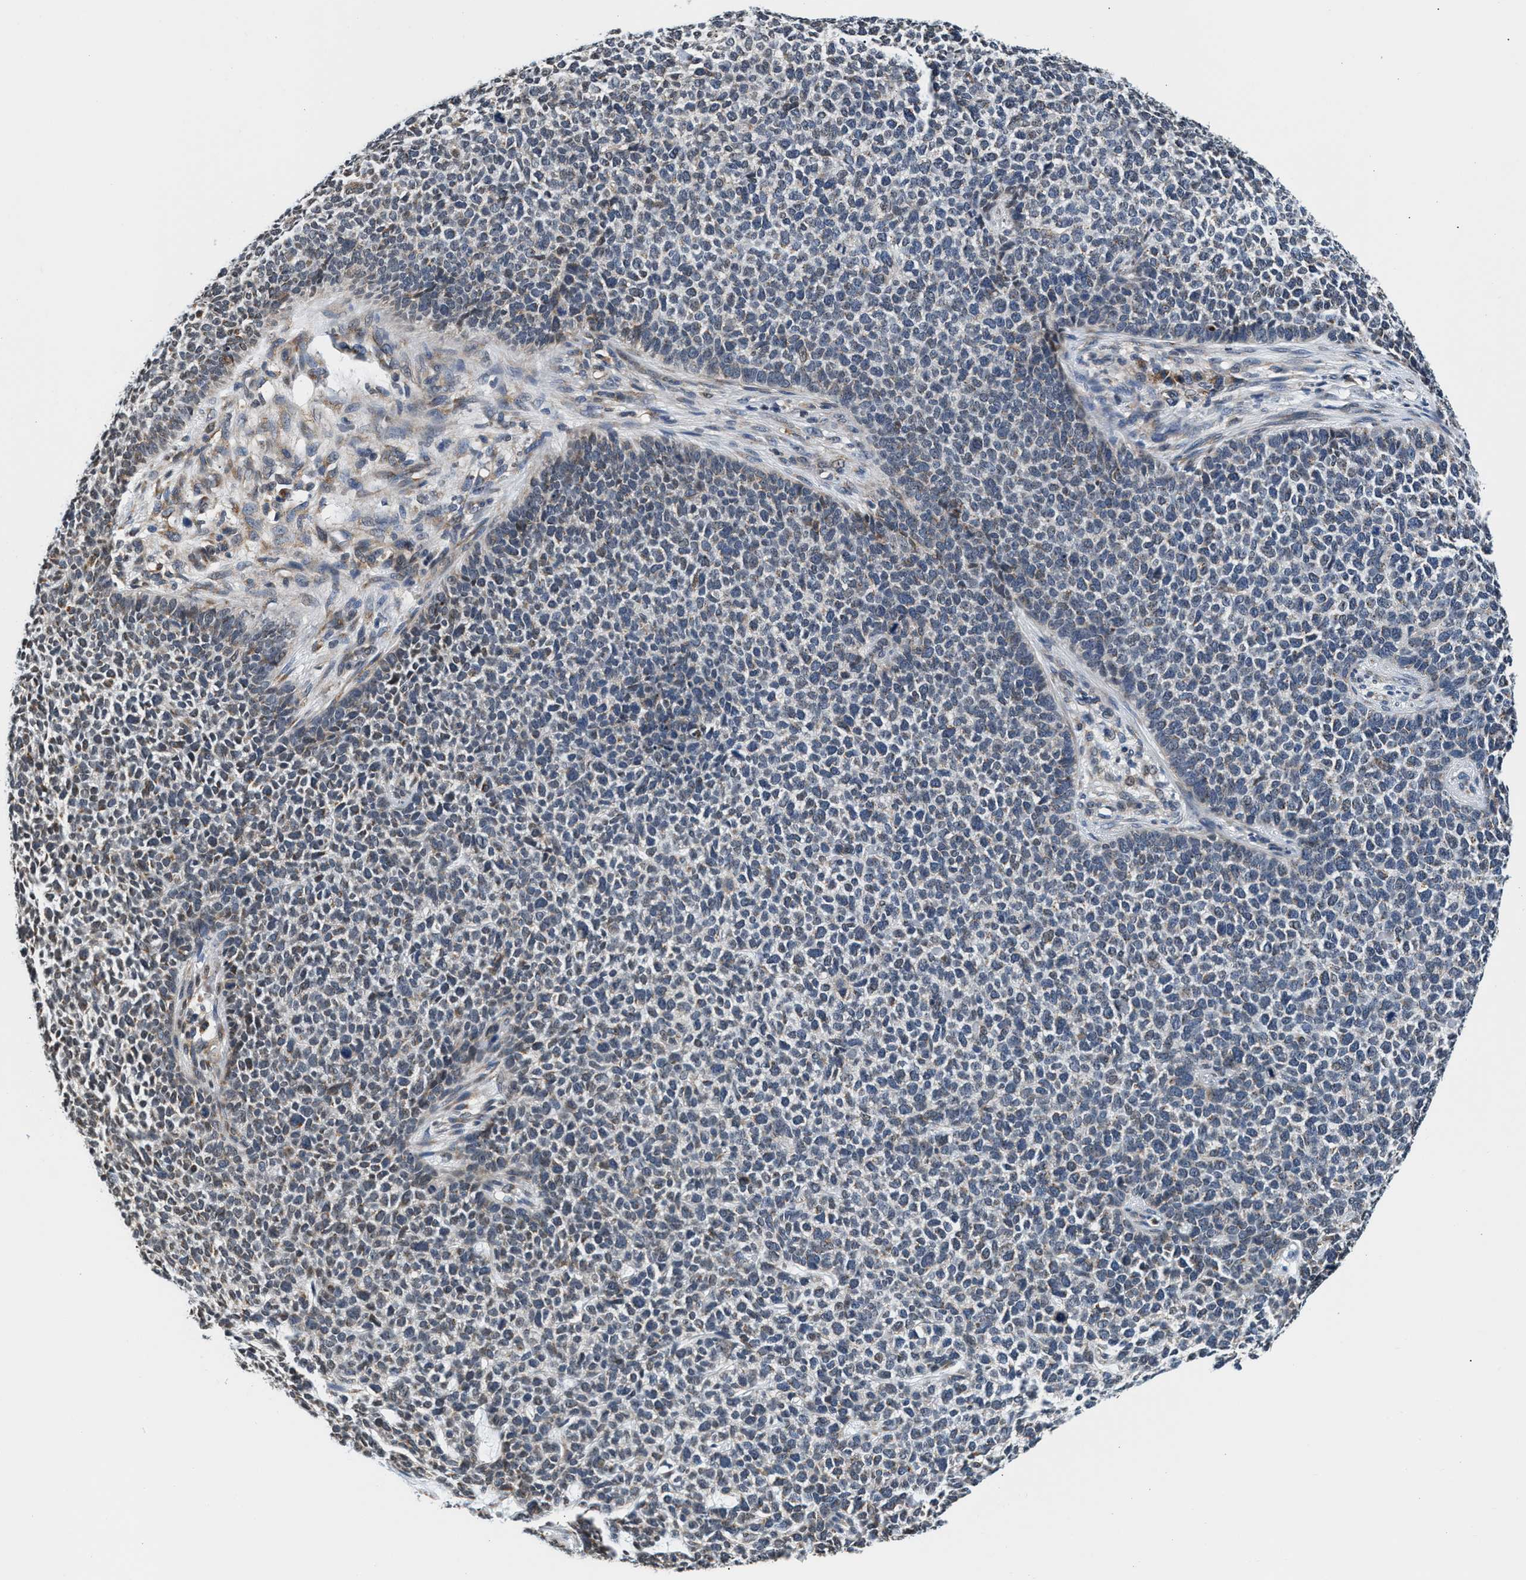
{"staining": {"intensity": "weak", "quantity": "<25%", "location": "cytoplasmic/membranous"}, "tissue": "skin cancer", "cell_type": "Tumor cells", "image_type": "cancer", "snomed": [{"axis": "morphology", "description": "Basal cell carcinoma"}, {"axis": "topography", "description": "Skin"}], "caption": "Immunohistochemistry histopathology image of human skin basal cell carcinoma stained for a protein (brown), which reveals no positivity in tumor cells.", "gene": "KCNMB2", "patient": {"sex": "female", "age": 84}}